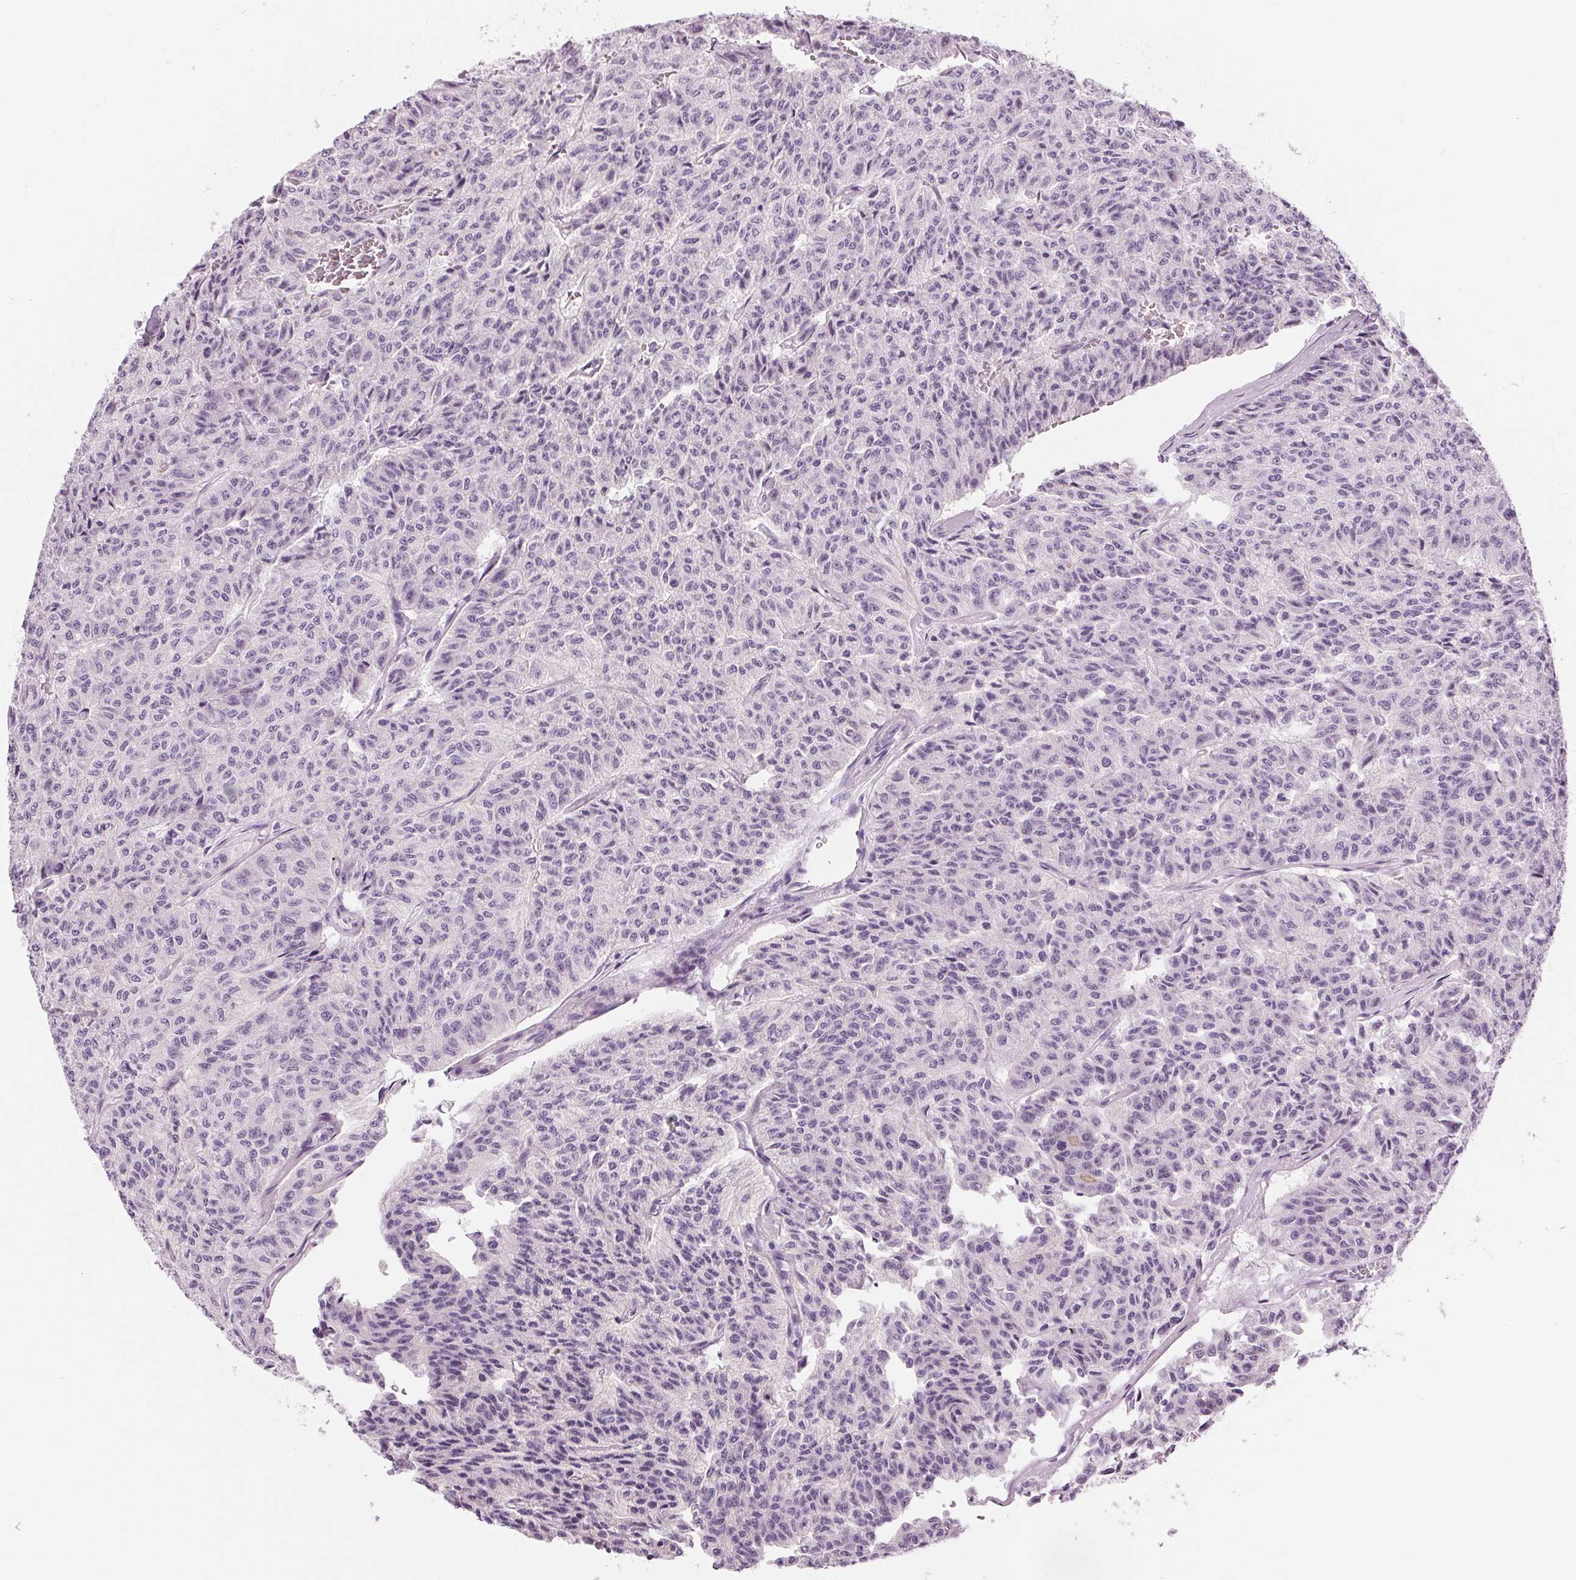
{"staining": {"intensity": "negative", "quantity": "none", "location": "none"}, "tissue": "carcinoid", "cell_type": "Tumor cells", "image_type": "cancer", "snomed": [{"axis": "morphology", "description": "Carcinoid, malignant, NOS"}, {"axis": "topography", "description": "Lung"}], "caption": "This is an immunohistochemistry (IHC) photomicrograph of carcinoid. There is no expression in tumor cells.", "gene": "MISP", "patient": {"sex": "male", "age": 71}}